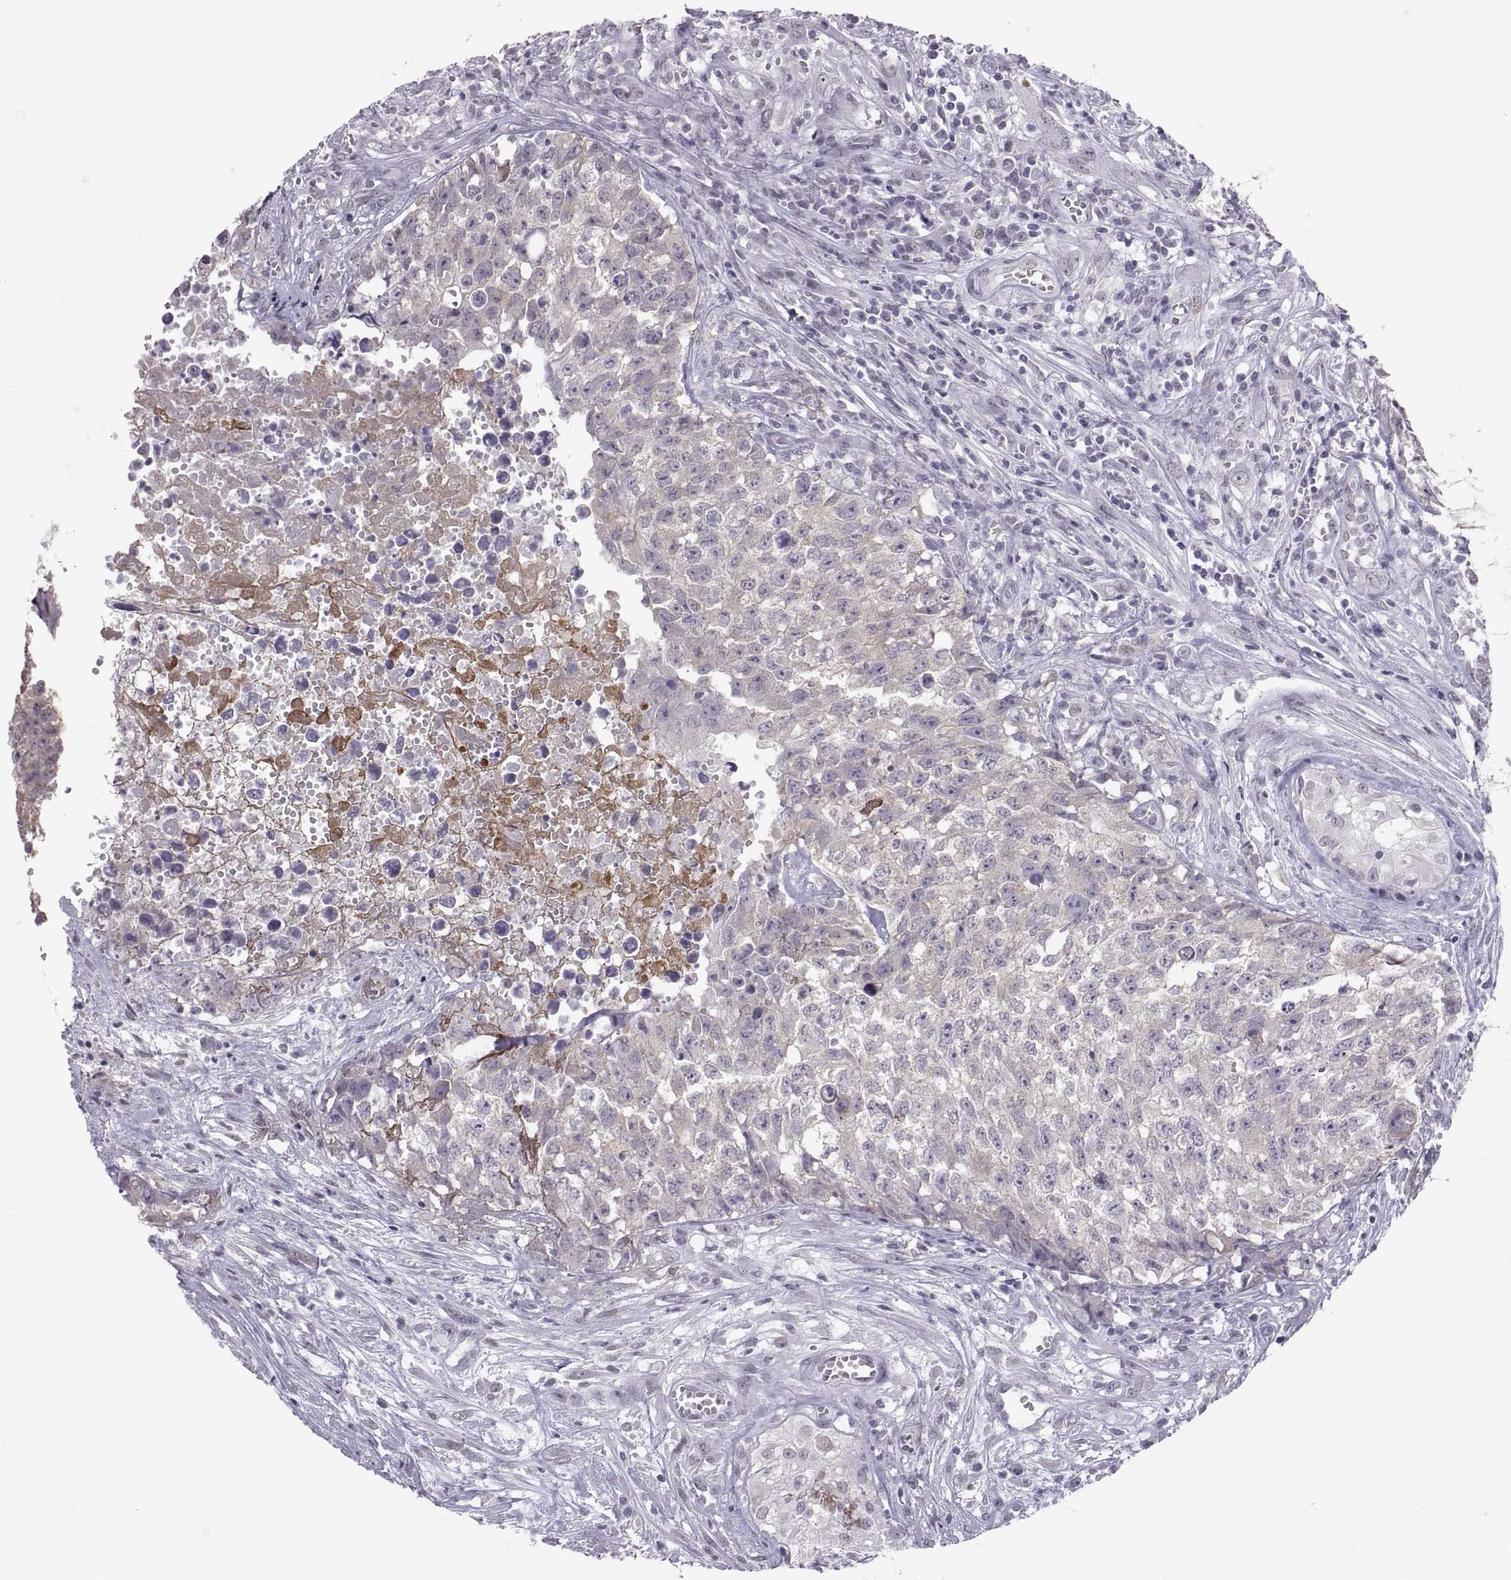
{"staining": {"intensity": "negative", "quantity": "none", "location": "none"}, "tissue": "testis cancer", "cell_type": "Tumor cells", "image_type": "cancer", "snomed": [{"axis": "morphology", "description": "Seminoma, NOS"}, {"axis": "morphology", "description": "Carcinoma, Embryonal, NOS"}, {"axis": "topography", "description": "Testis"}], "caption": "An immunohistochemistry (IHC) image of testis cancer (embryonal carcinoma) is shown. There is no staining in tumor cells of testis cancer (embryonal carcinoma).", "gene": "KRT77", "patient": {"sex": "male", "age": 22}}